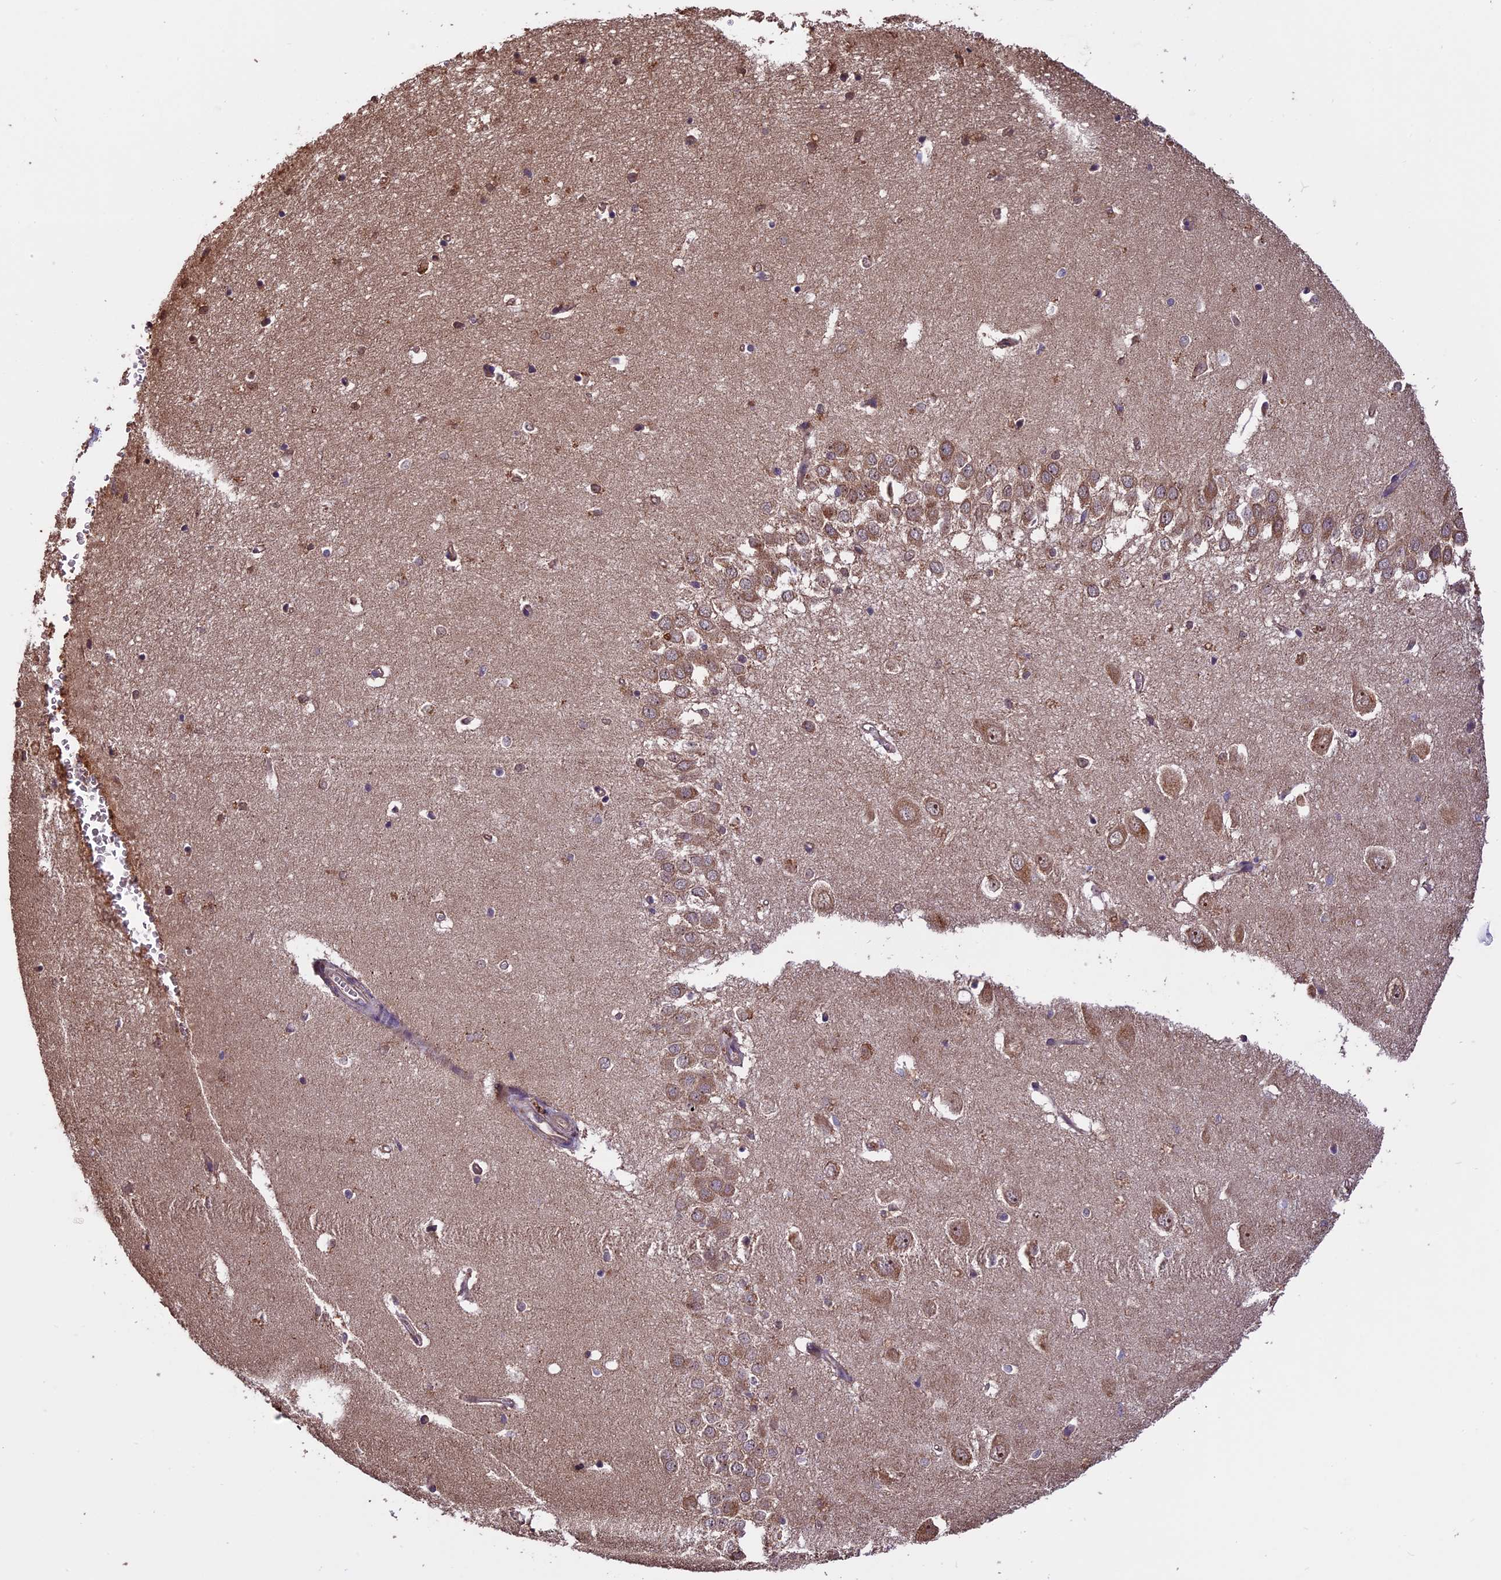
{"staining": {"intensity": "negative", "quantity": "none", "location": "none"}, "tissue": "hippocampus", "cell_type": "Glial cells", "image_type": "normal", "snomed": [{"axis": "morphology", "description": "Normal tissue, NOS"}, {"axis": "topography", "description": "Hippocampus"}], "caption": "DAB (3,3'-diaminobenzidine) immunohistochemical staining of benign human hippocampus demonstrates no significant expression in glial cells. (Stains: DAB immunohistochemistry with hematoxylin counter stain, Microscopy: brightfield microscopy at high magnification).", "gene": "CHMP2A", "patient": {"sex": "female", "age": 64}}